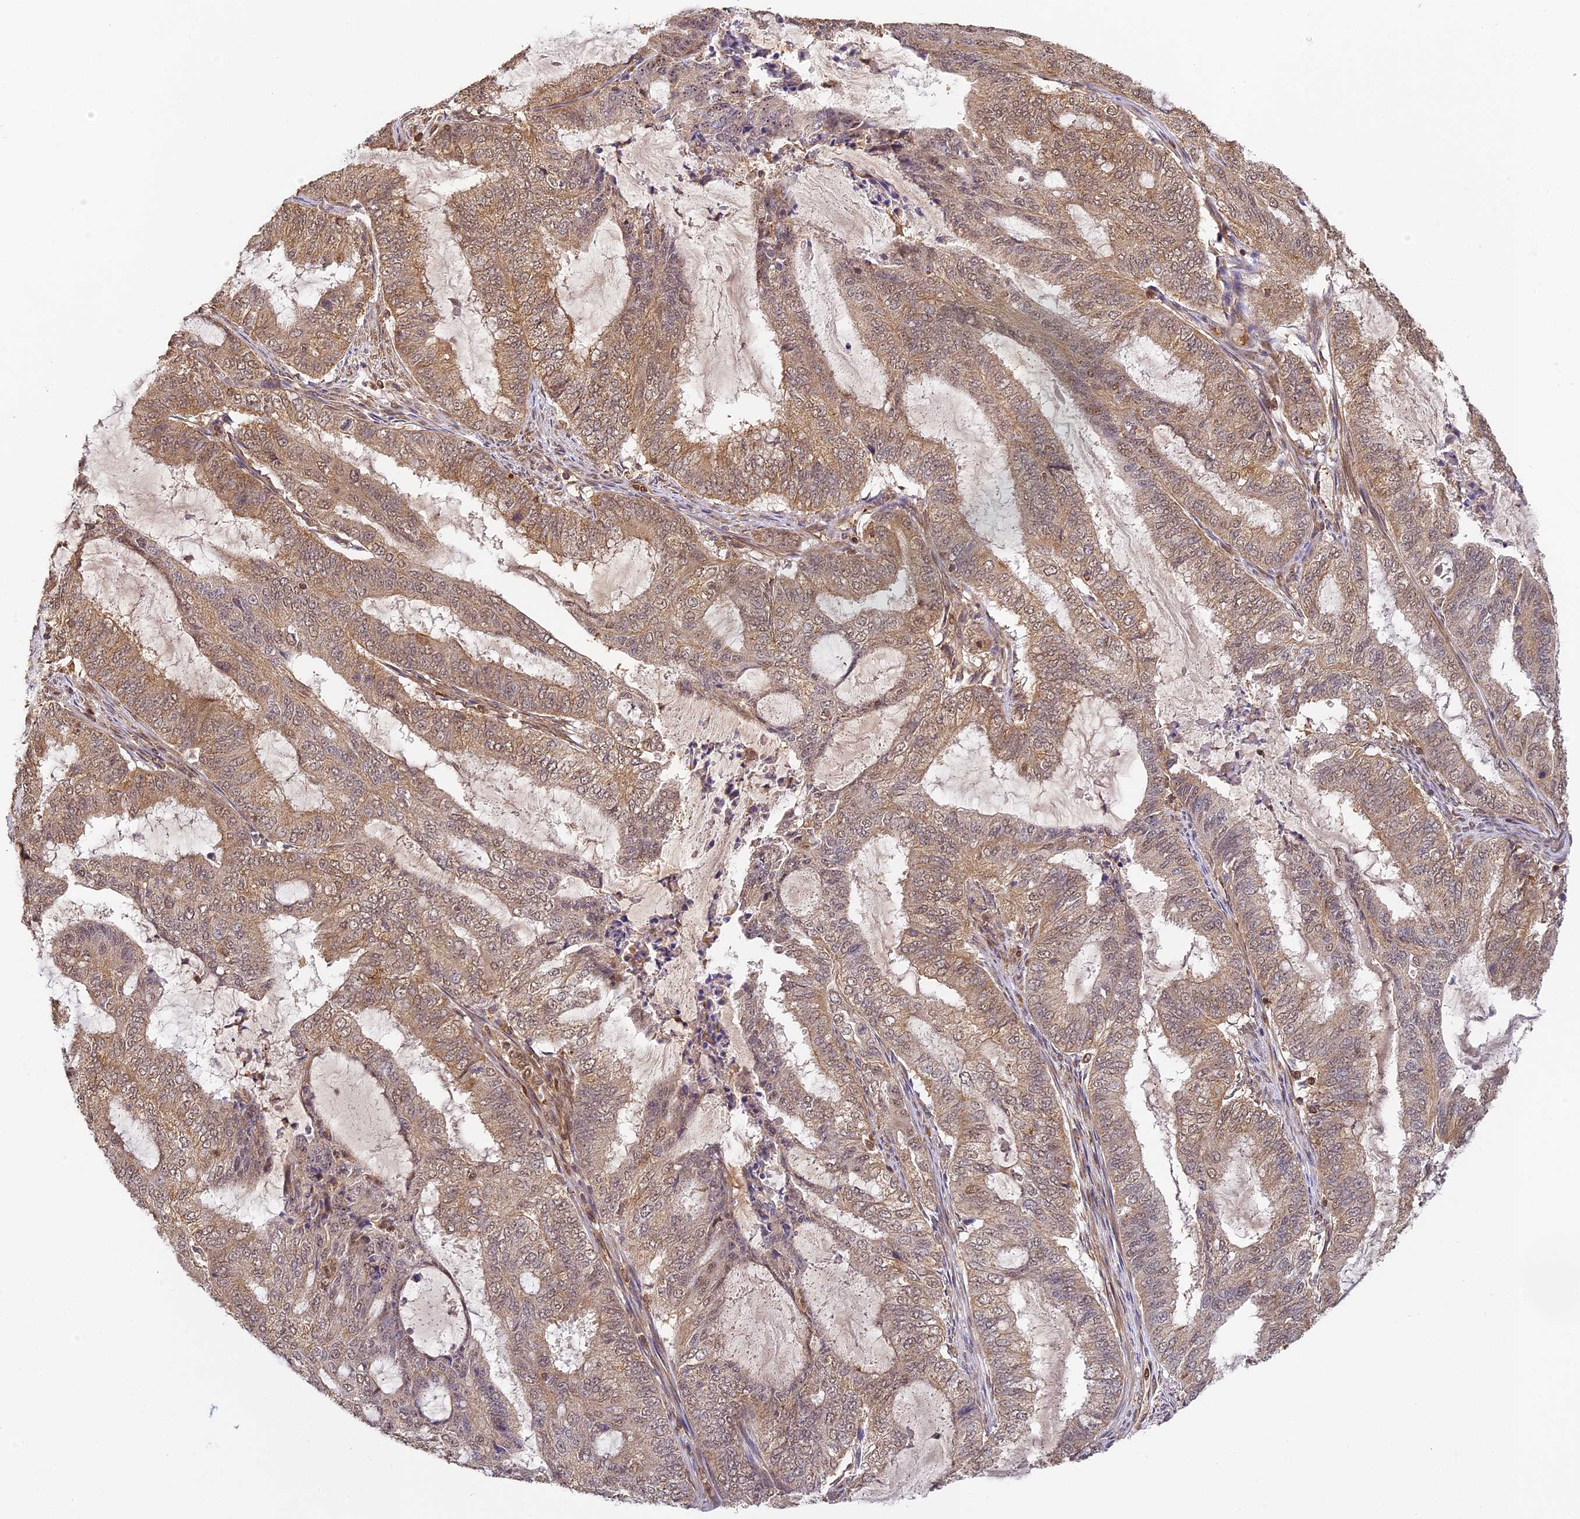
{"staining": {"intensity": "moderate", "quantity": ">75%", "location": "cytoplasmic/membranous,nuclear"}, "tissue": "endometrial cancer", "cell_type": "Tumor cells", "image_type": "cancer", "snomed": [{"axis": "morphology", "description": "Adenocarcinoma, NOS"}, {"axis": "topography", "description": "Endometrium"}], "caption": "A high-resolution histopathology image shows IHC staining of adenocarcinoma (endometrial), which reveals moderate cytoplasmic/membranous and nuclear staining in approximately >75% of tumor cells. (DAB IHC with brightfield microscopy, high magnification).", "gene": "ZNF443", "patient": {"sex": "female", "age": 51}}